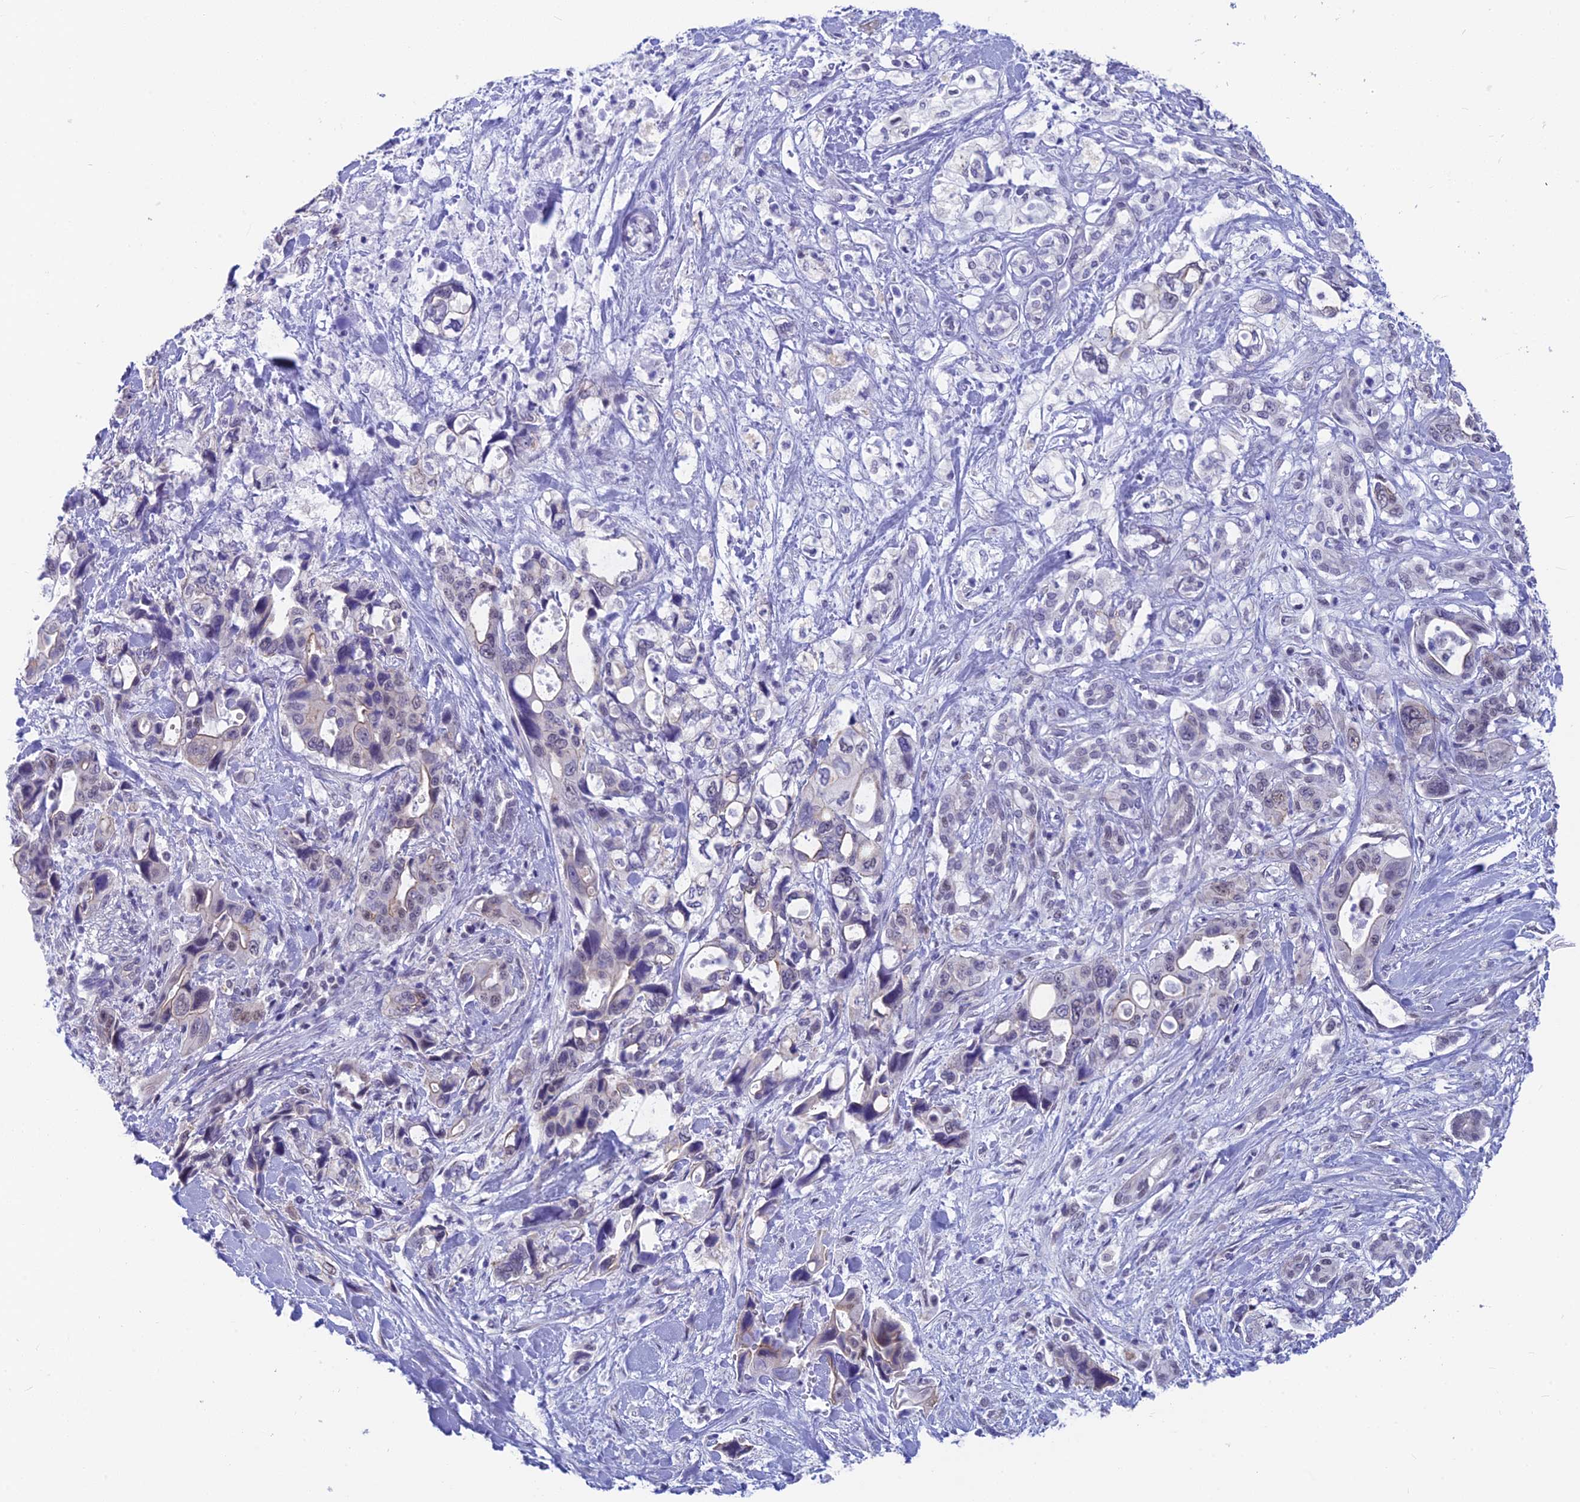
{"staining": {"intensity": "weak", "quantity": "<25%", "location": "cytoplasmic/membranous"}, "tissue": "pancreatic cancer", "cell_type": "Tumor cells", "image_type": "cancer", "snomed": [{"axis": "morphology", "description": "Adenocarcinoma, NOS"}, {"axis": "topography", "description": "Pancreas"}], "caption": "Immunohistochemical staining of adenocarcinoma (pancreatic) reveals no significant expression in tumor cells. (DAB (3,3'-diaminobenzidine) immunohistochemistry, high magnification).", "gene": "SRSF5", "patient": {"sex": "male", "age": 46}}